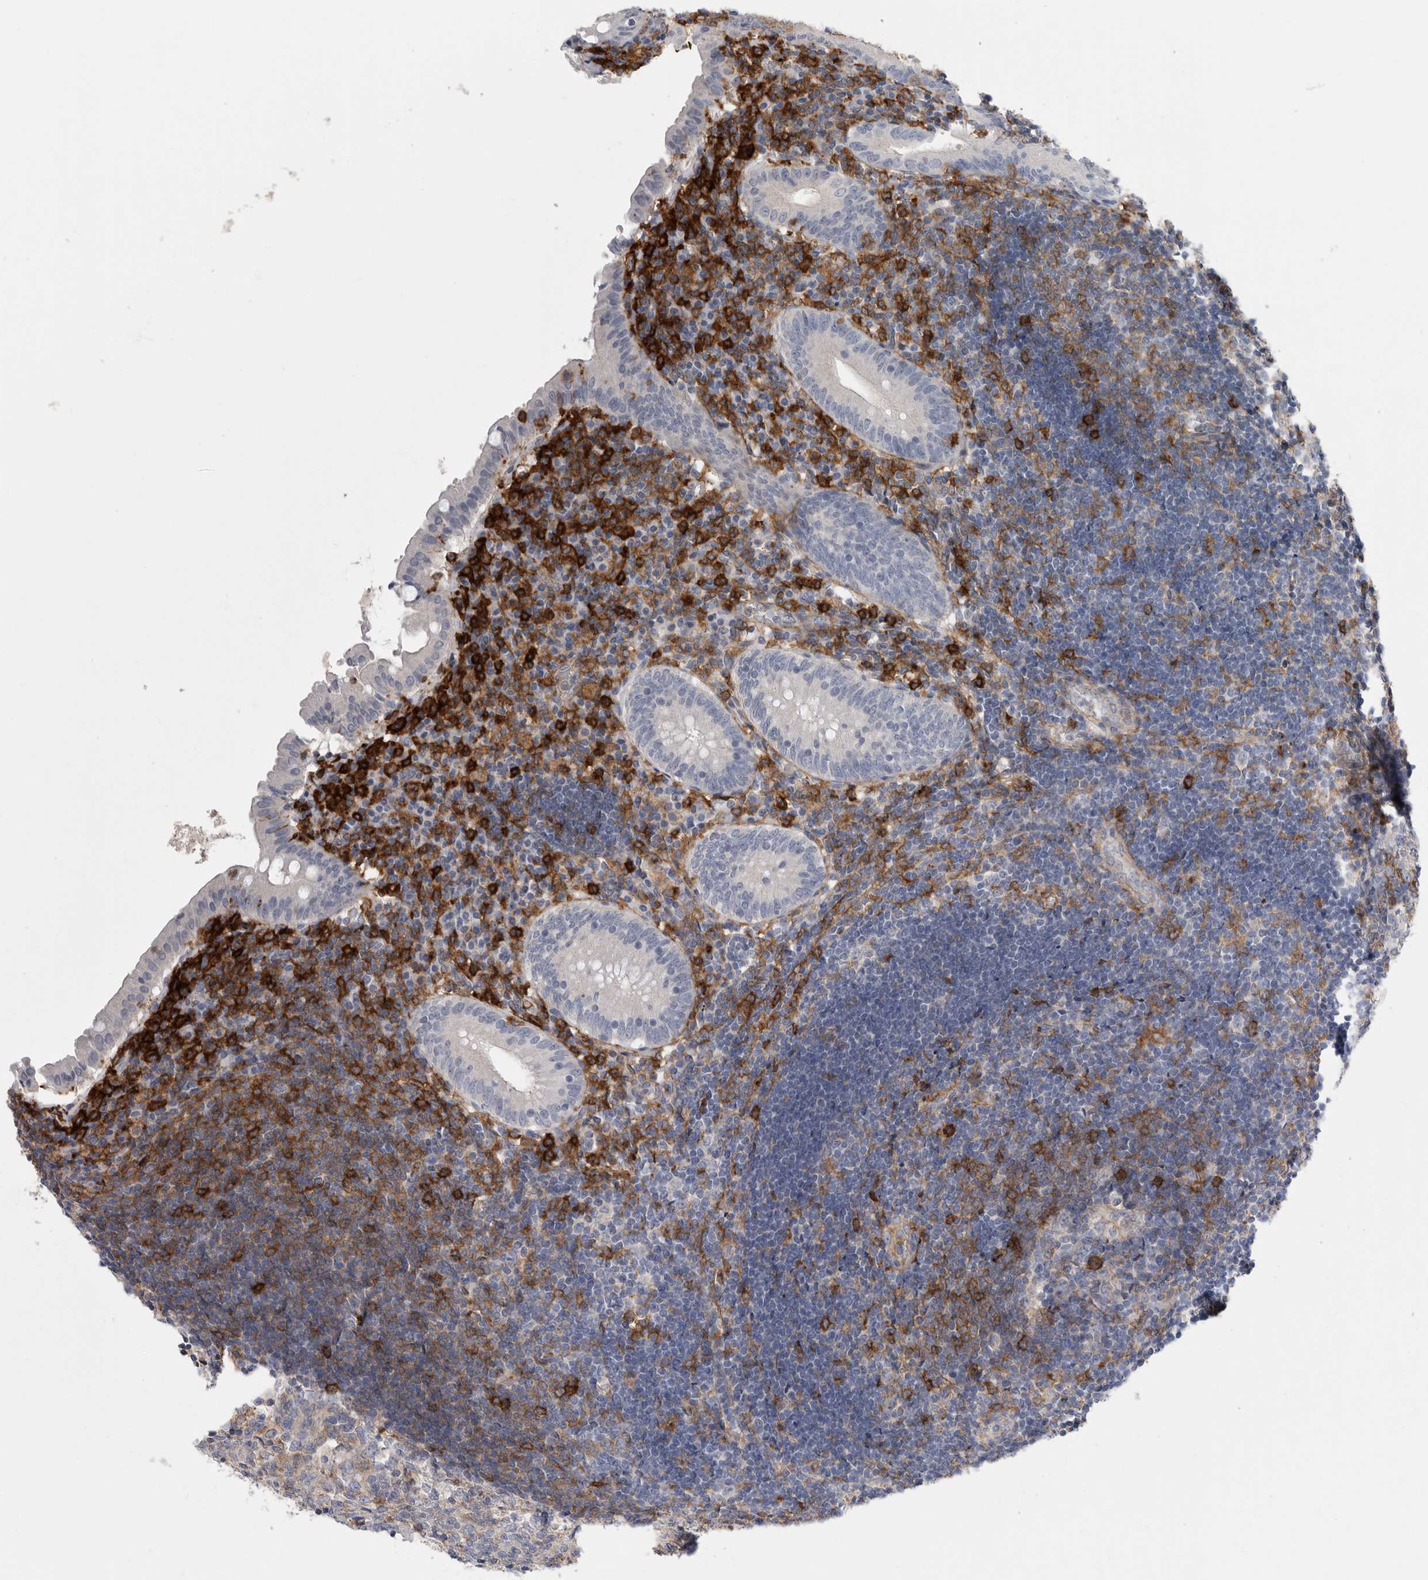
{"staining": {"intensity": "negative", "quantity": "none", "location": "none"}, "tissue": "appendix", "cell_type": "Glandular cells", "image_type": "normal", "snomed": [{"axis": "morphology", "description": "Normal tissue, NOS"}, {"axis": "topography", "description": "Appendix"}], "caption": "This is an immunohistochemistry histopathology image of normal human appendix. There is no expression in glandular cells.", "gene": "SIGLEC10", "patient": {"sex": "female", "age": 54}}